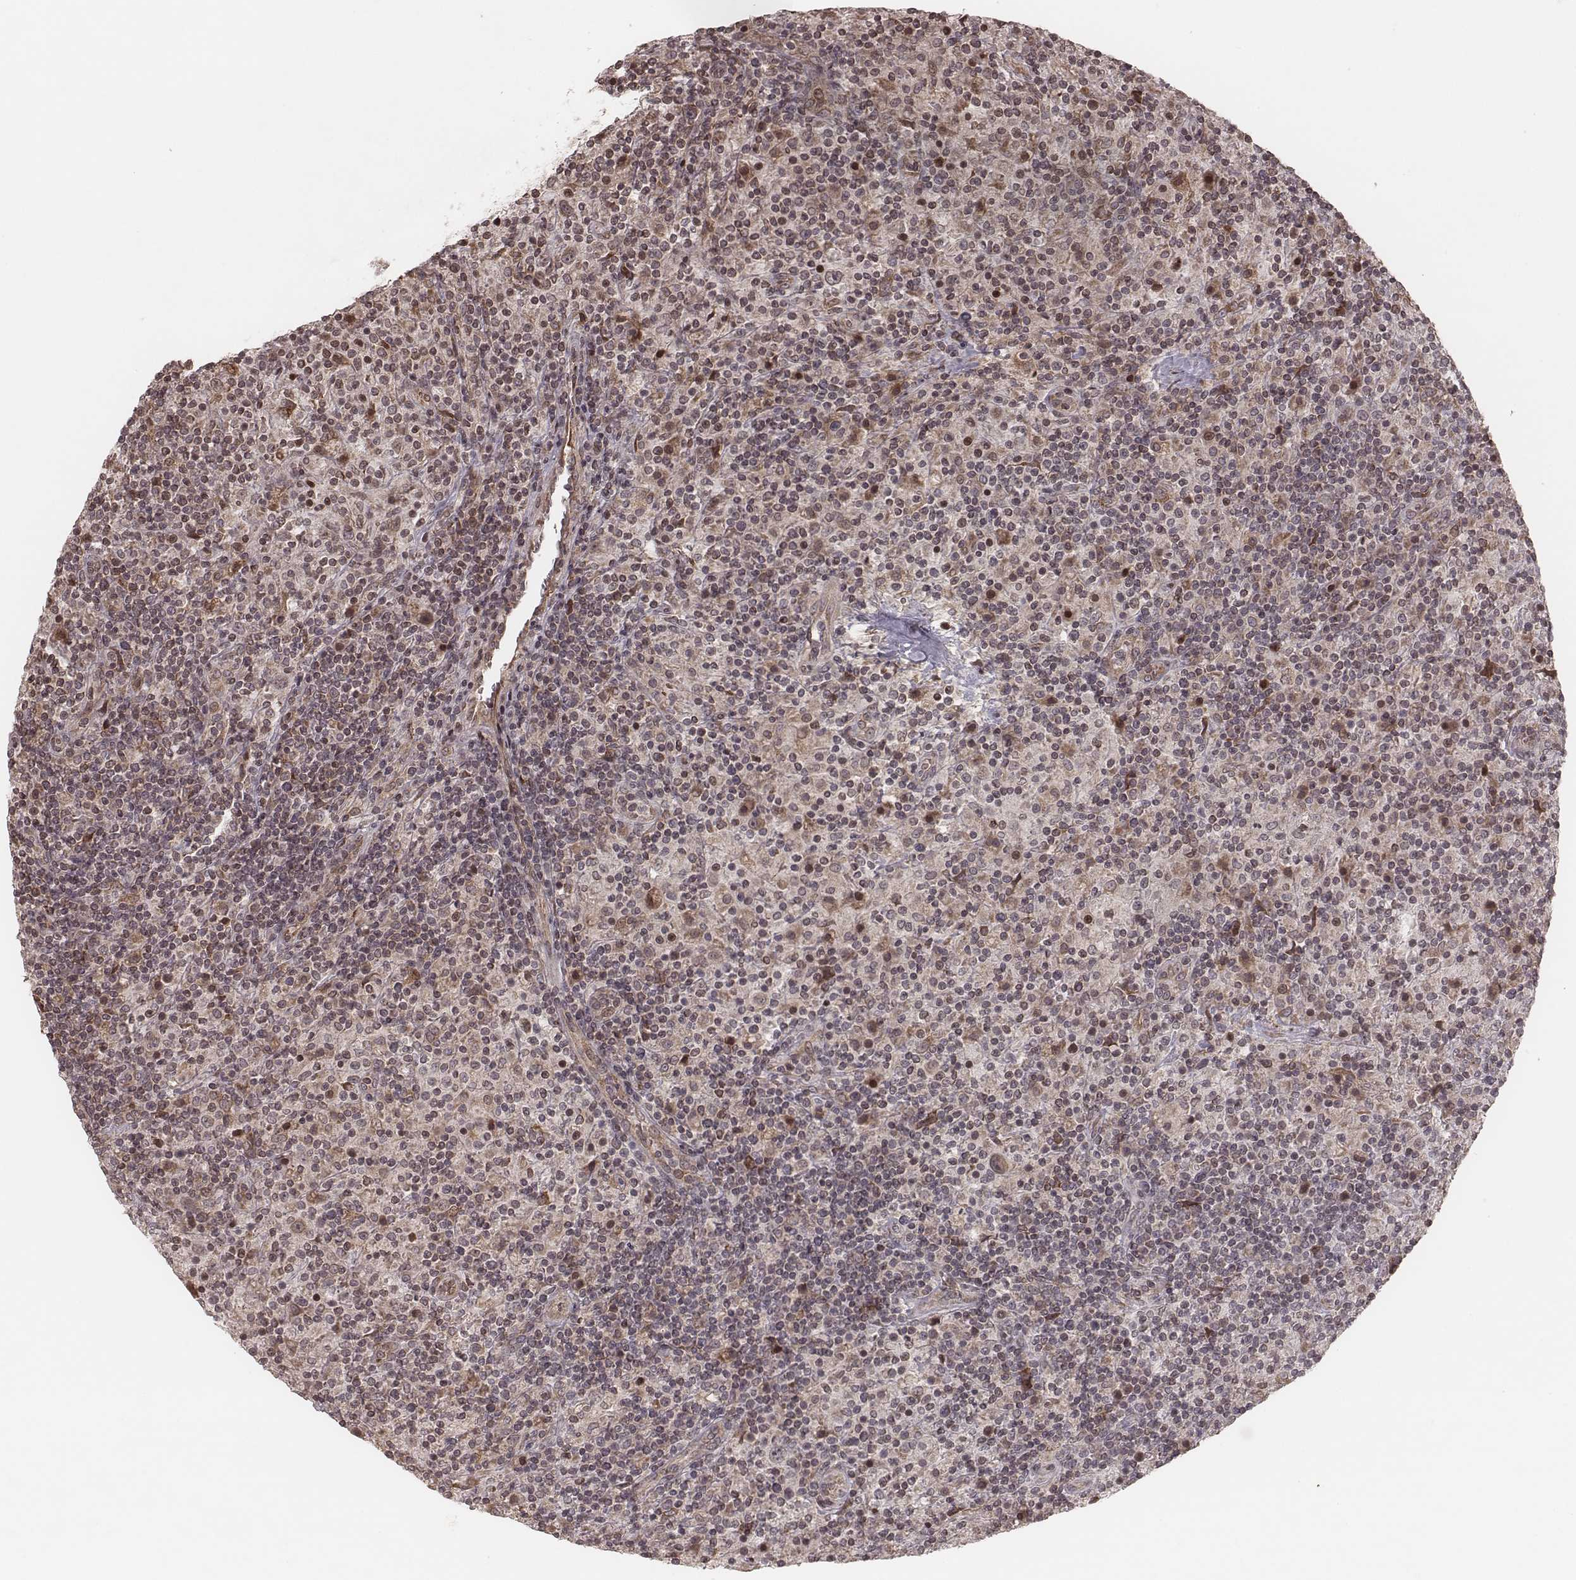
{"staining": {"intensity": "weak", "quantity": ">75%", "location": "cytoplasmic/membranous"}, "tissue": "lymphoma", "cell_type": "Tumor cells", "image_type": "cancer", "snomed": [{"axis": "morphology", "description": "Hodgkin's disease, NOS"}, {"axis": "topography", "description": "Lymph node"}], "caption": "The micrograph displays immunohistochemical staining of lymphoma. There is weak cytoplasmic/membranous staining is present in approximately >75% of tumor cells.", "gene": "MYO19", "patient": {"sex": "male", "age": 70}}